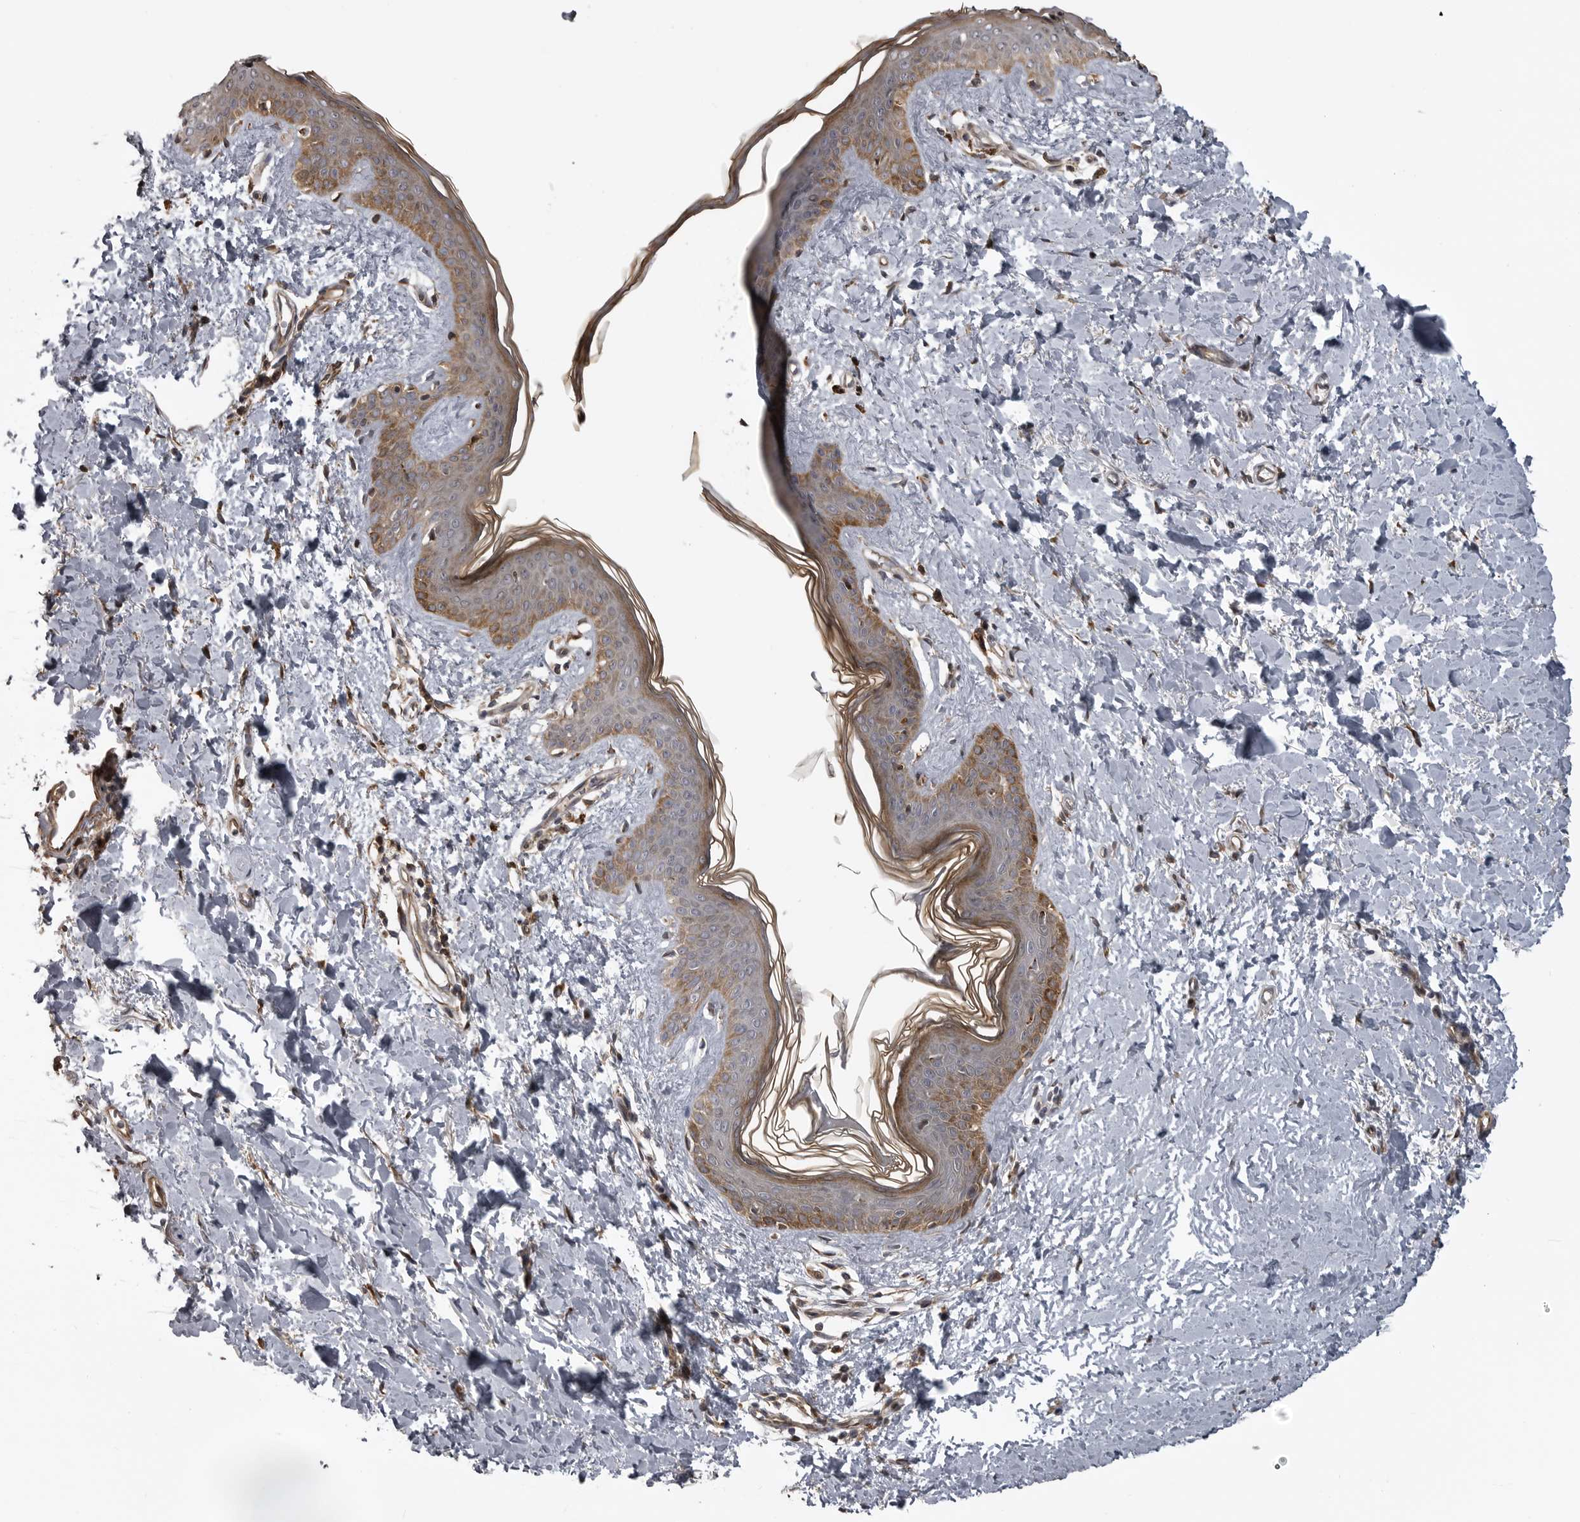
{"staining": {"intensity": "strong", "quantity": ">75%", "location": "cytoplasmic/membranous"}, "tissue": "skin", "cell_type": "Fibroblasts", "image_type": "normal", "snomed": [{"axis": "morphology", "description": "Normal tissue, NOS"}, {"axis": "topography", "description": "Skin"}], "caption": "Protein expression analysis of unremarkable skin exhibits strong cytoplasmic/membranous expression in approximately >75% of fibroblasts. (DAB (3,3'-diaminobenzidine) IHC with brightfield microscopy, high magnification).", "gene": "ZNRF1", "patient": {"sex": "female", "age": 46}}